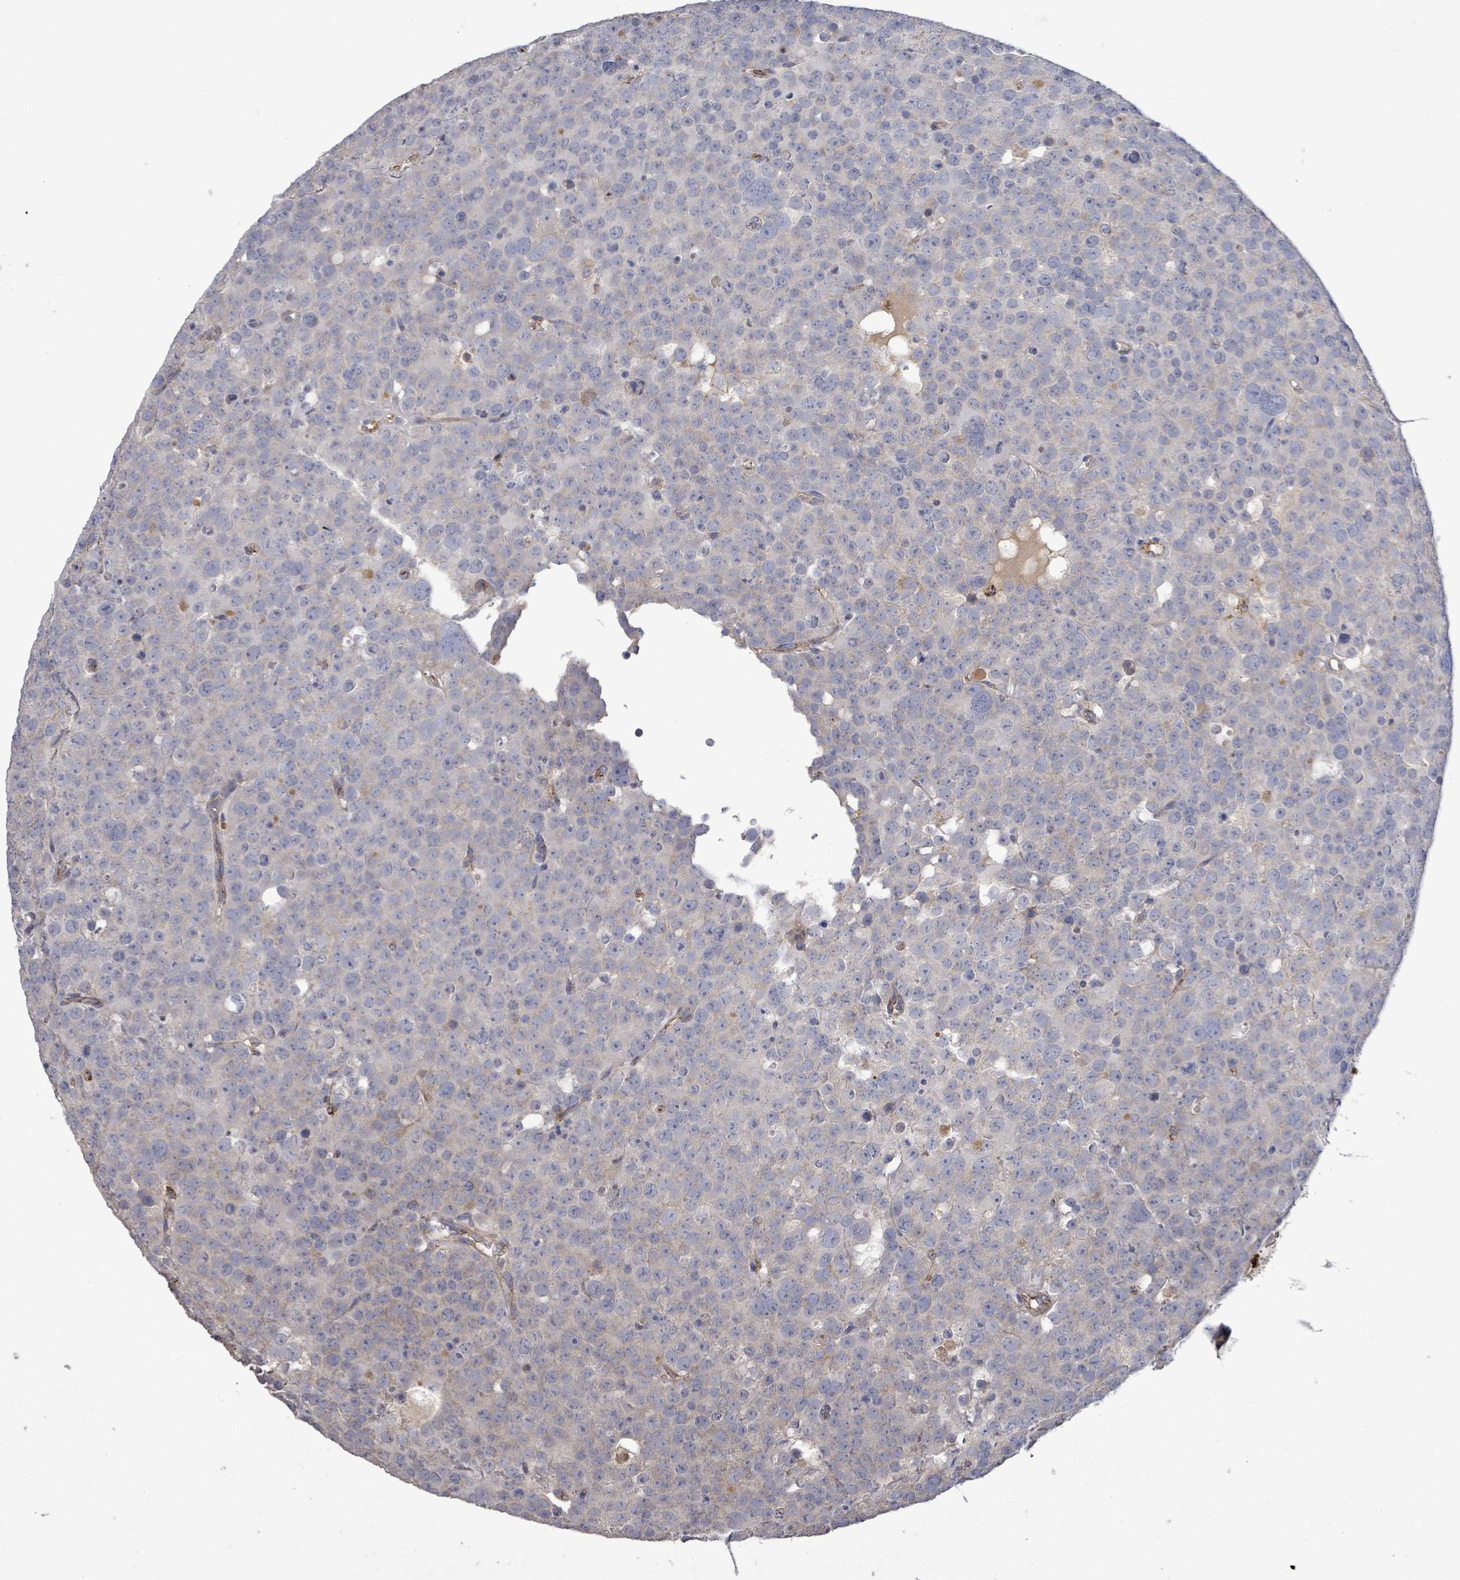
{"staining": {"intensity": "negative", "quantity": "none", "location": "none"}, "tissue": "testis cancer", "cell_type": "Tumor cells", "image_type": "cancer", "snomed": [{"axis": "morphology", "description": "Seminoma, NOS"}, {"axis": "topography", "description": "Testis"}], "caption": "Immunohistochemistry of seminoma (testis) shows no positivity in tumor cells.", "gene": "MTMR12", "patient": {"sex": "male", "age": 71}}